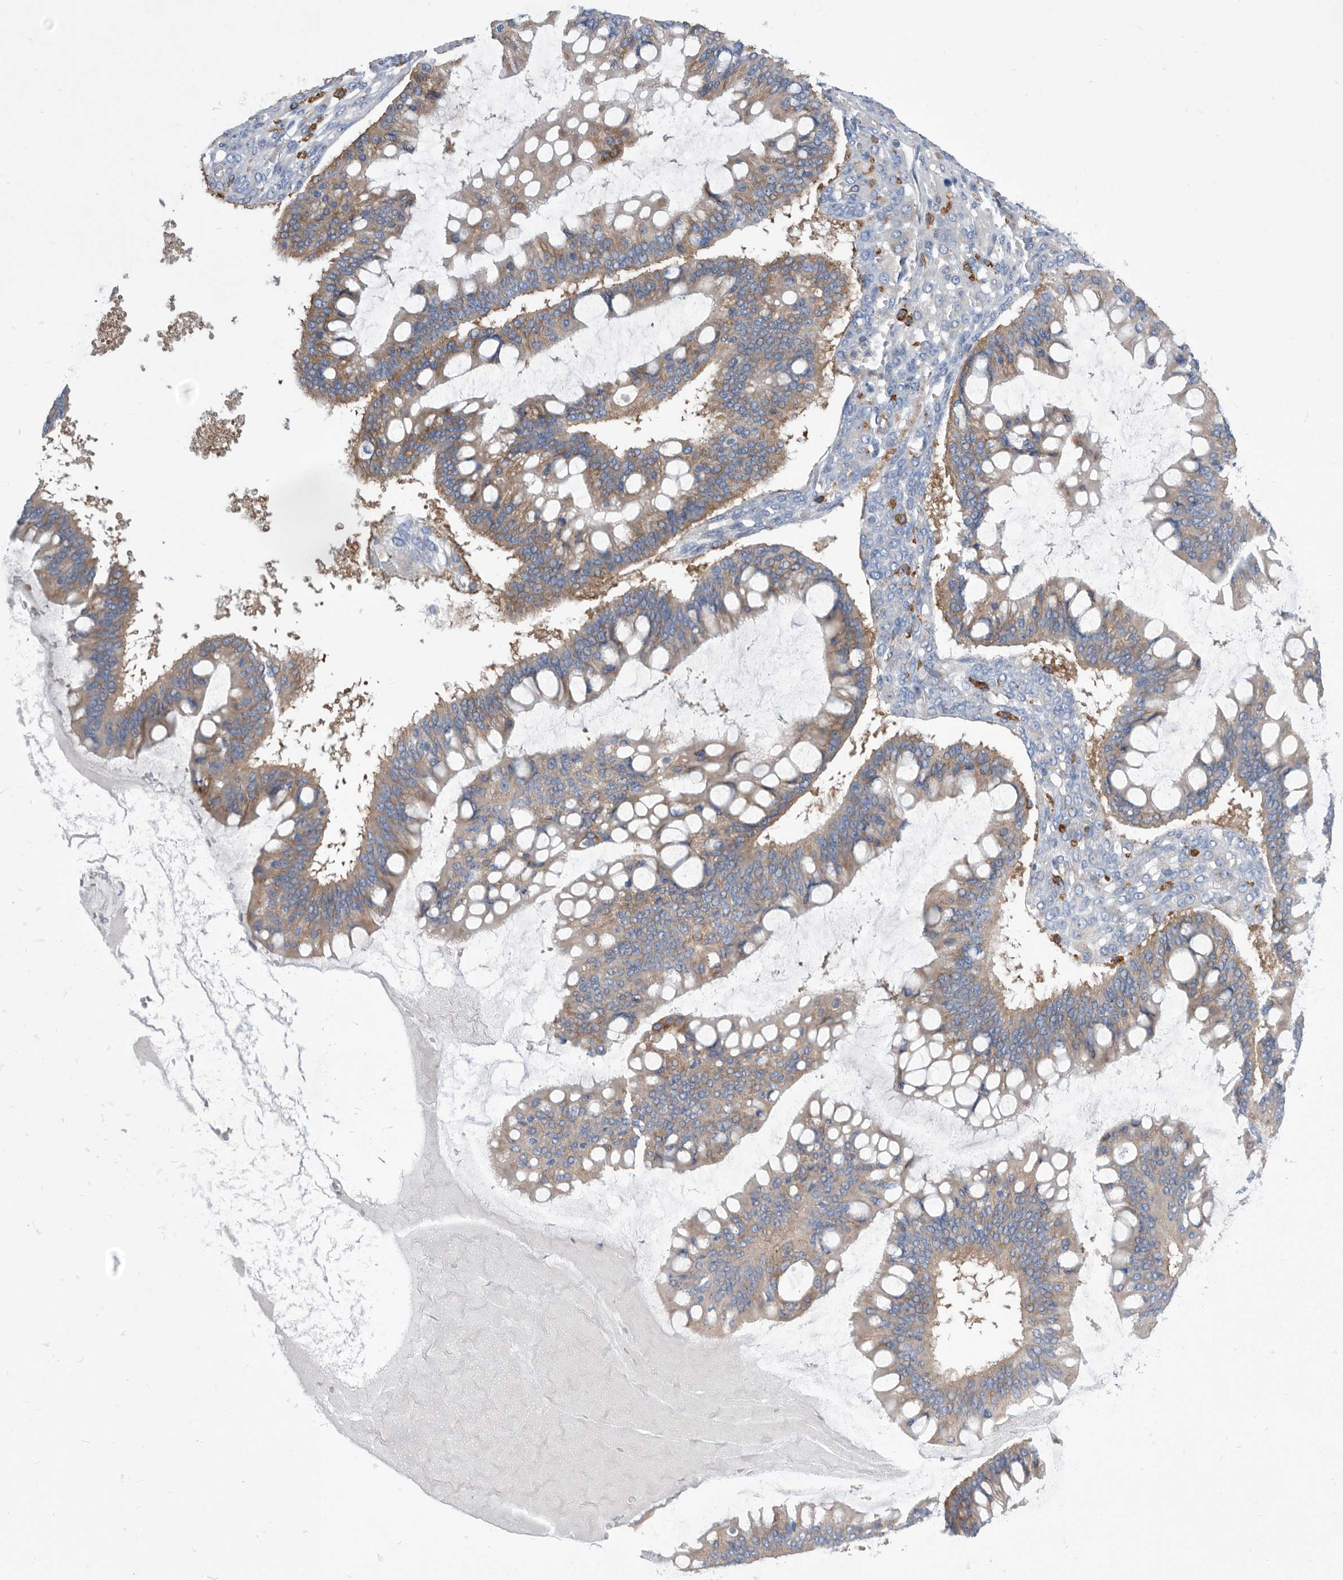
{"staining": {"intensity": "weak", "quantity": ">75%", "location": "cytoplasmic/membranous"}, "tissue": "ovarian cancer", "cell_type": "Tumor cells", "image_type": "cancer", "snomed": [{"axis": "morphology", "description": "Cystadenocarcinoma, mucinous, NOS"}, {"axis": "topography", "description": "Ovary"}], "caption": "Immunohistochemical staining of ovarian cancer reveals low levels of weak cytoplasmic/membranous expression in about >75% of tumor cells.", "gene": "SMG7", "patient": {"sex": "female", "age": 73}}